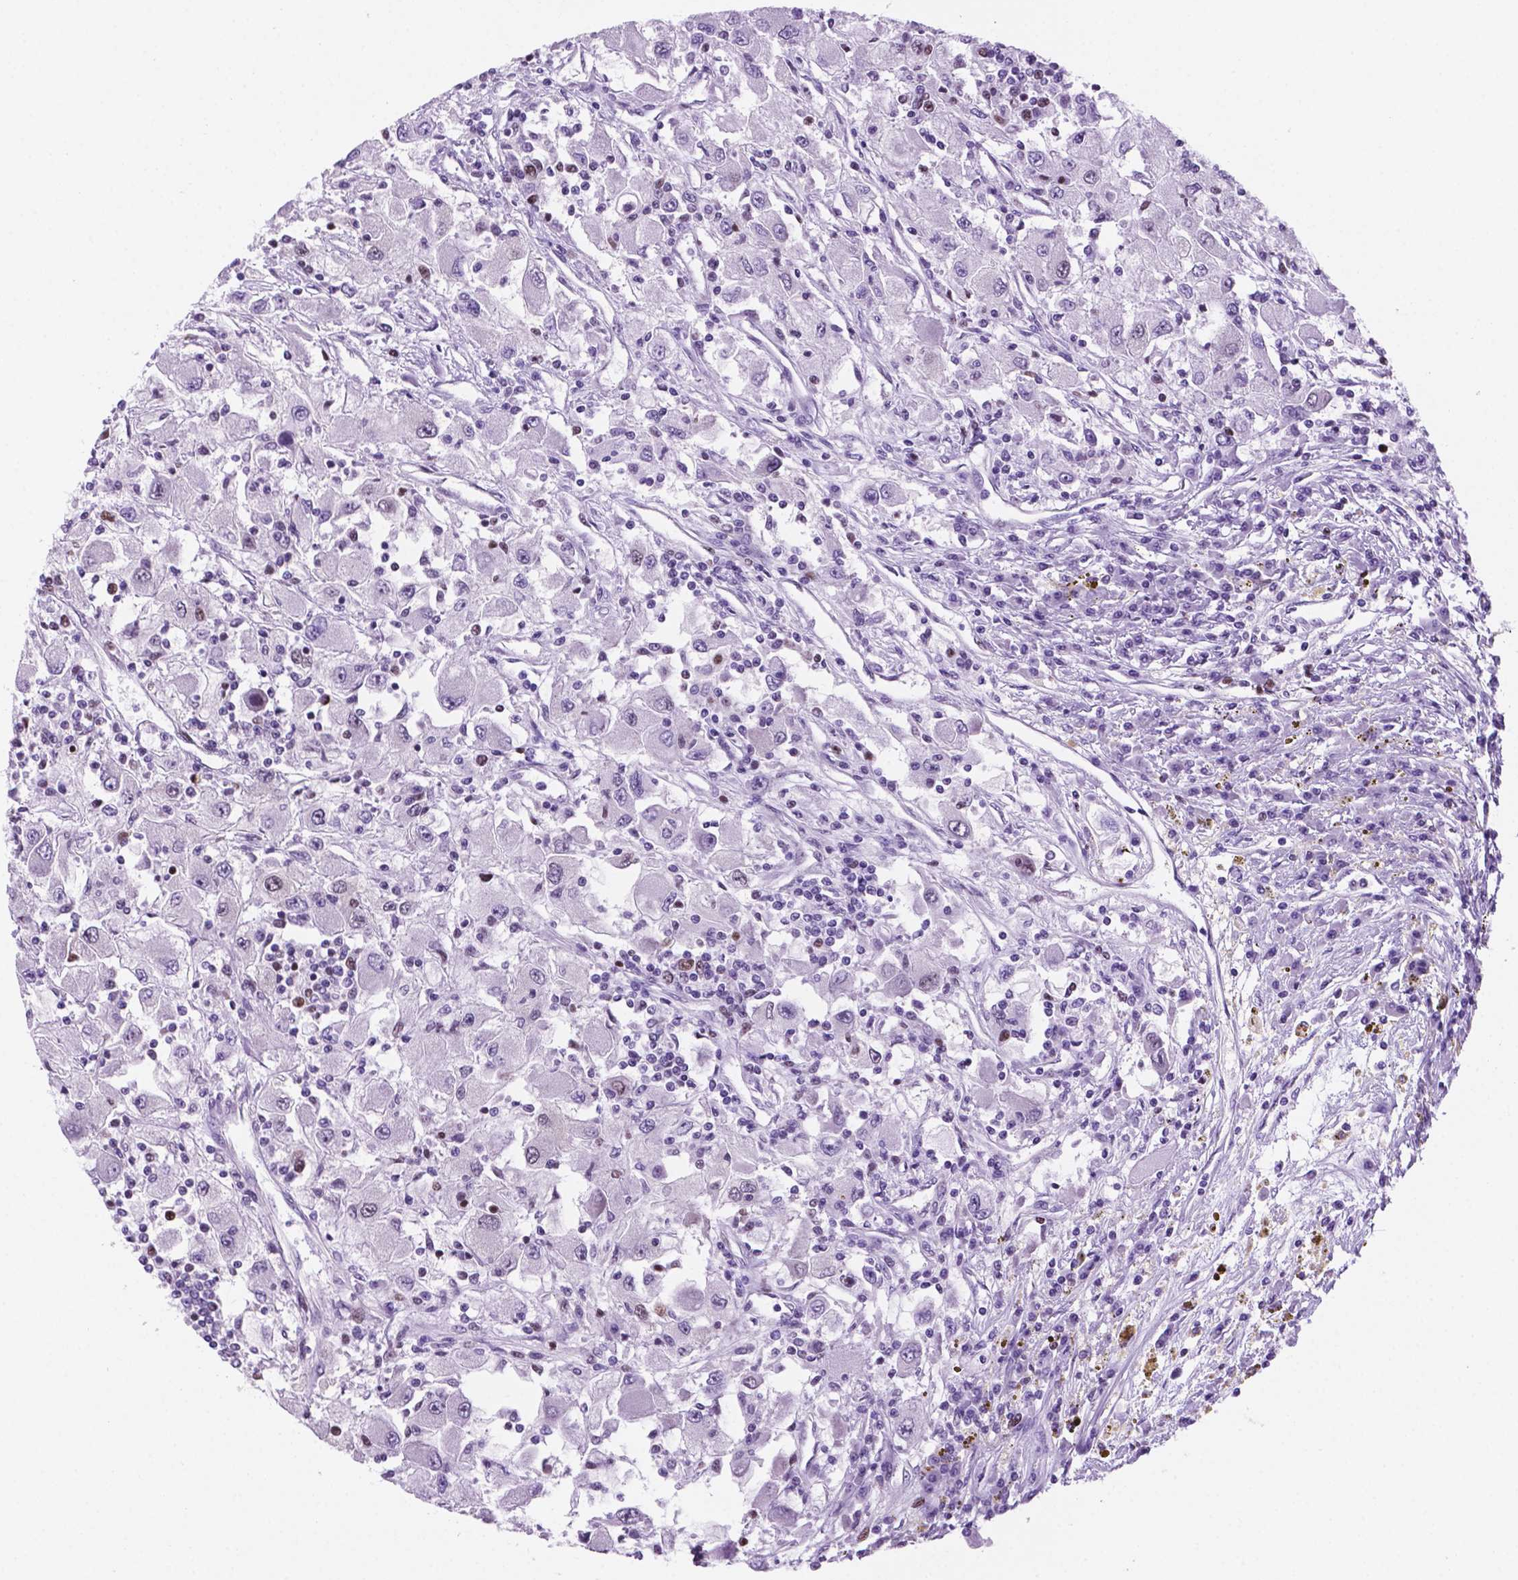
{"staining": {"intensity": "moderate", "quantity": "<25%", "location": "nuclear"}, "tissue": "renal cancer", "cell_type": "Tumor cells", "image_type": "cancer", "snomed": [{"axis": "morphology", "description": "Adenocarcinoma, NOS"}, {"axis": "topography", "description": "Kidney"}], "caption": "Renal cancer stained with a brown dye reveals moderate nuclear positive positivity in approximately <25% of tumor cells.", "gene": "NCAPH2", "patient": {"sex": "female", "age": 67}}